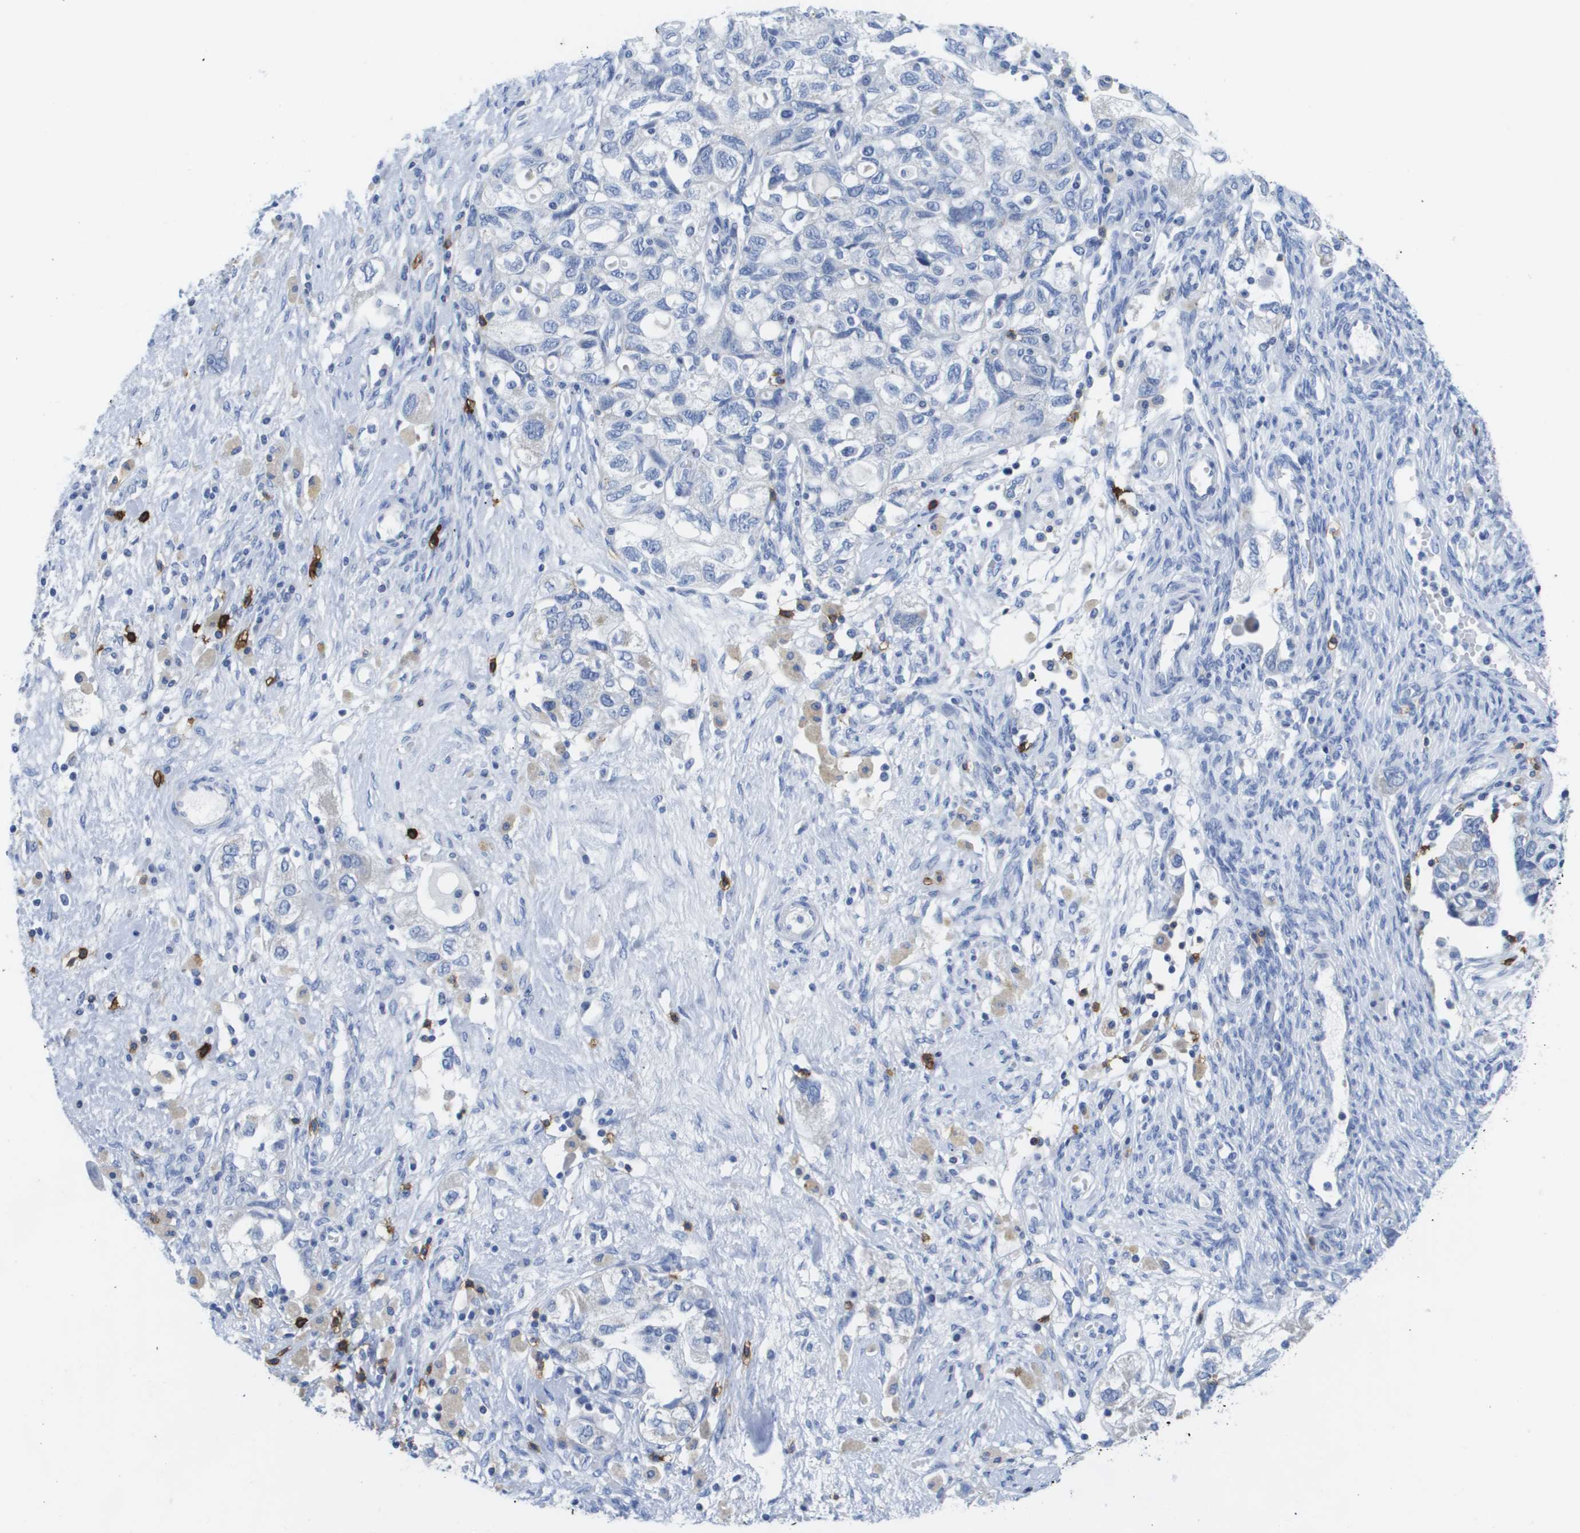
{"staining": {"intensity": "negative", "quantity": "none", "location": "none"}, "tissue": "ovarian cancer", "cell_type": "Tumor cells", "image_type": "cancer", "snomed": [{"axis": "morphology", "description": "Carcinoma, NOS"}, {"axis": "morphology", "description": "Cystadenocarcinoma, serous, NOS"}, {"axis": "topography", "description": "Ovary"}], "caption": "This is an immunohistochemistry photomicrograph of human ovarian carcinoma. There is no expression in tumor cells.", "gene": "MS4A1", "patient": {"sex": "female", "age": 69}}